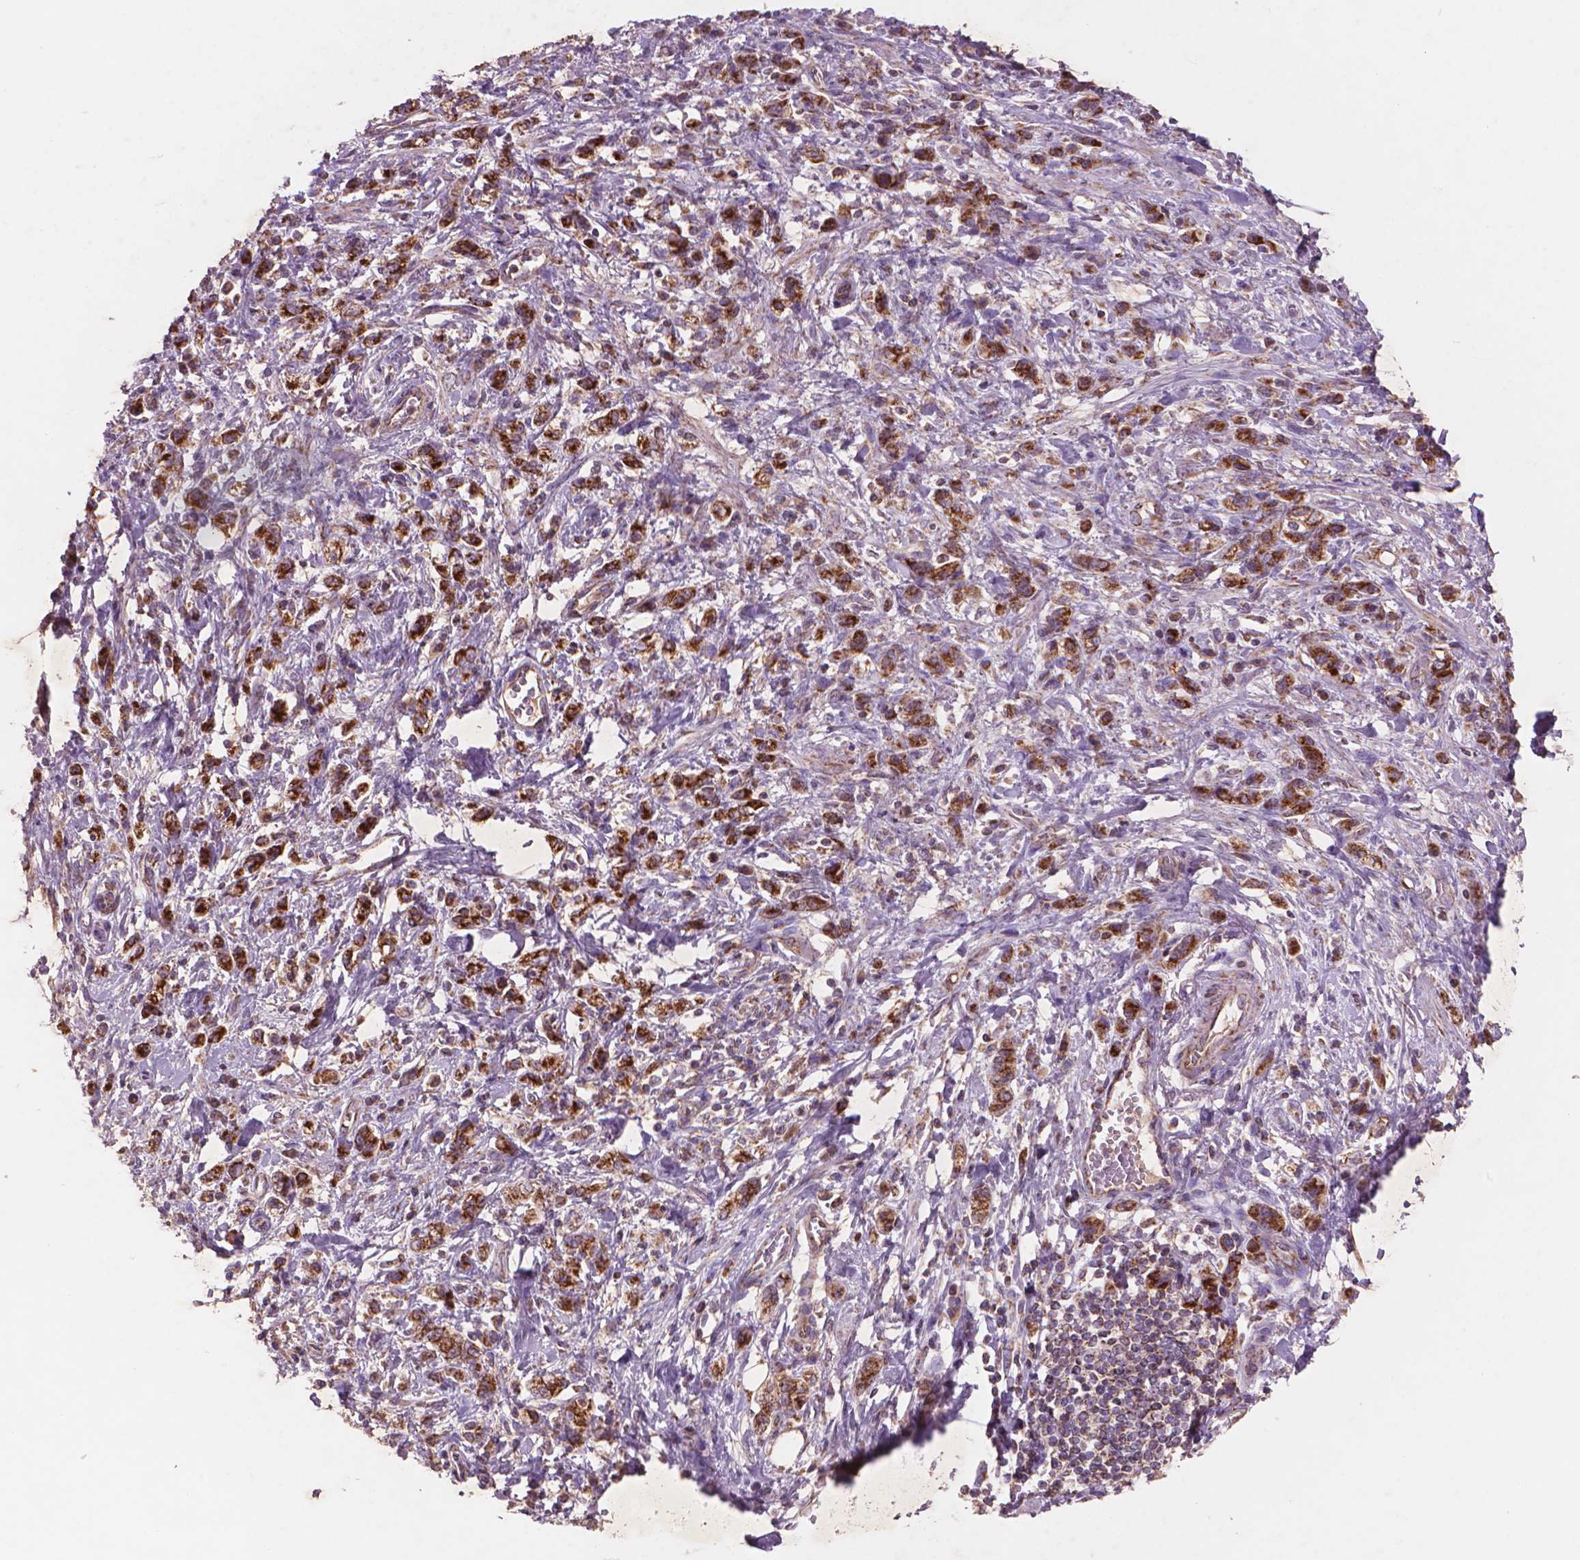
{"staining": {"intensity": "strong", "quantity": ">75%", "location": "cytoplasmic/membranous"}, "tissue": "stomach cancer", "cell_type": "Tumor cells", "image_type": "cancer", "snomed": [{"axis": "morphology", "description": "Adenocarcinoma, NOS"}, {"axis": "topography", "description": "Stomach"}], "caption": "High-power microscopy captured an immunohistochemistry image of stomach cancer, revealing strong cytoplasmic/membranous positivity in about >75% of tumor cells.", "gene": "NLRX1", "patient": {"sex": "male", "age": 77}}